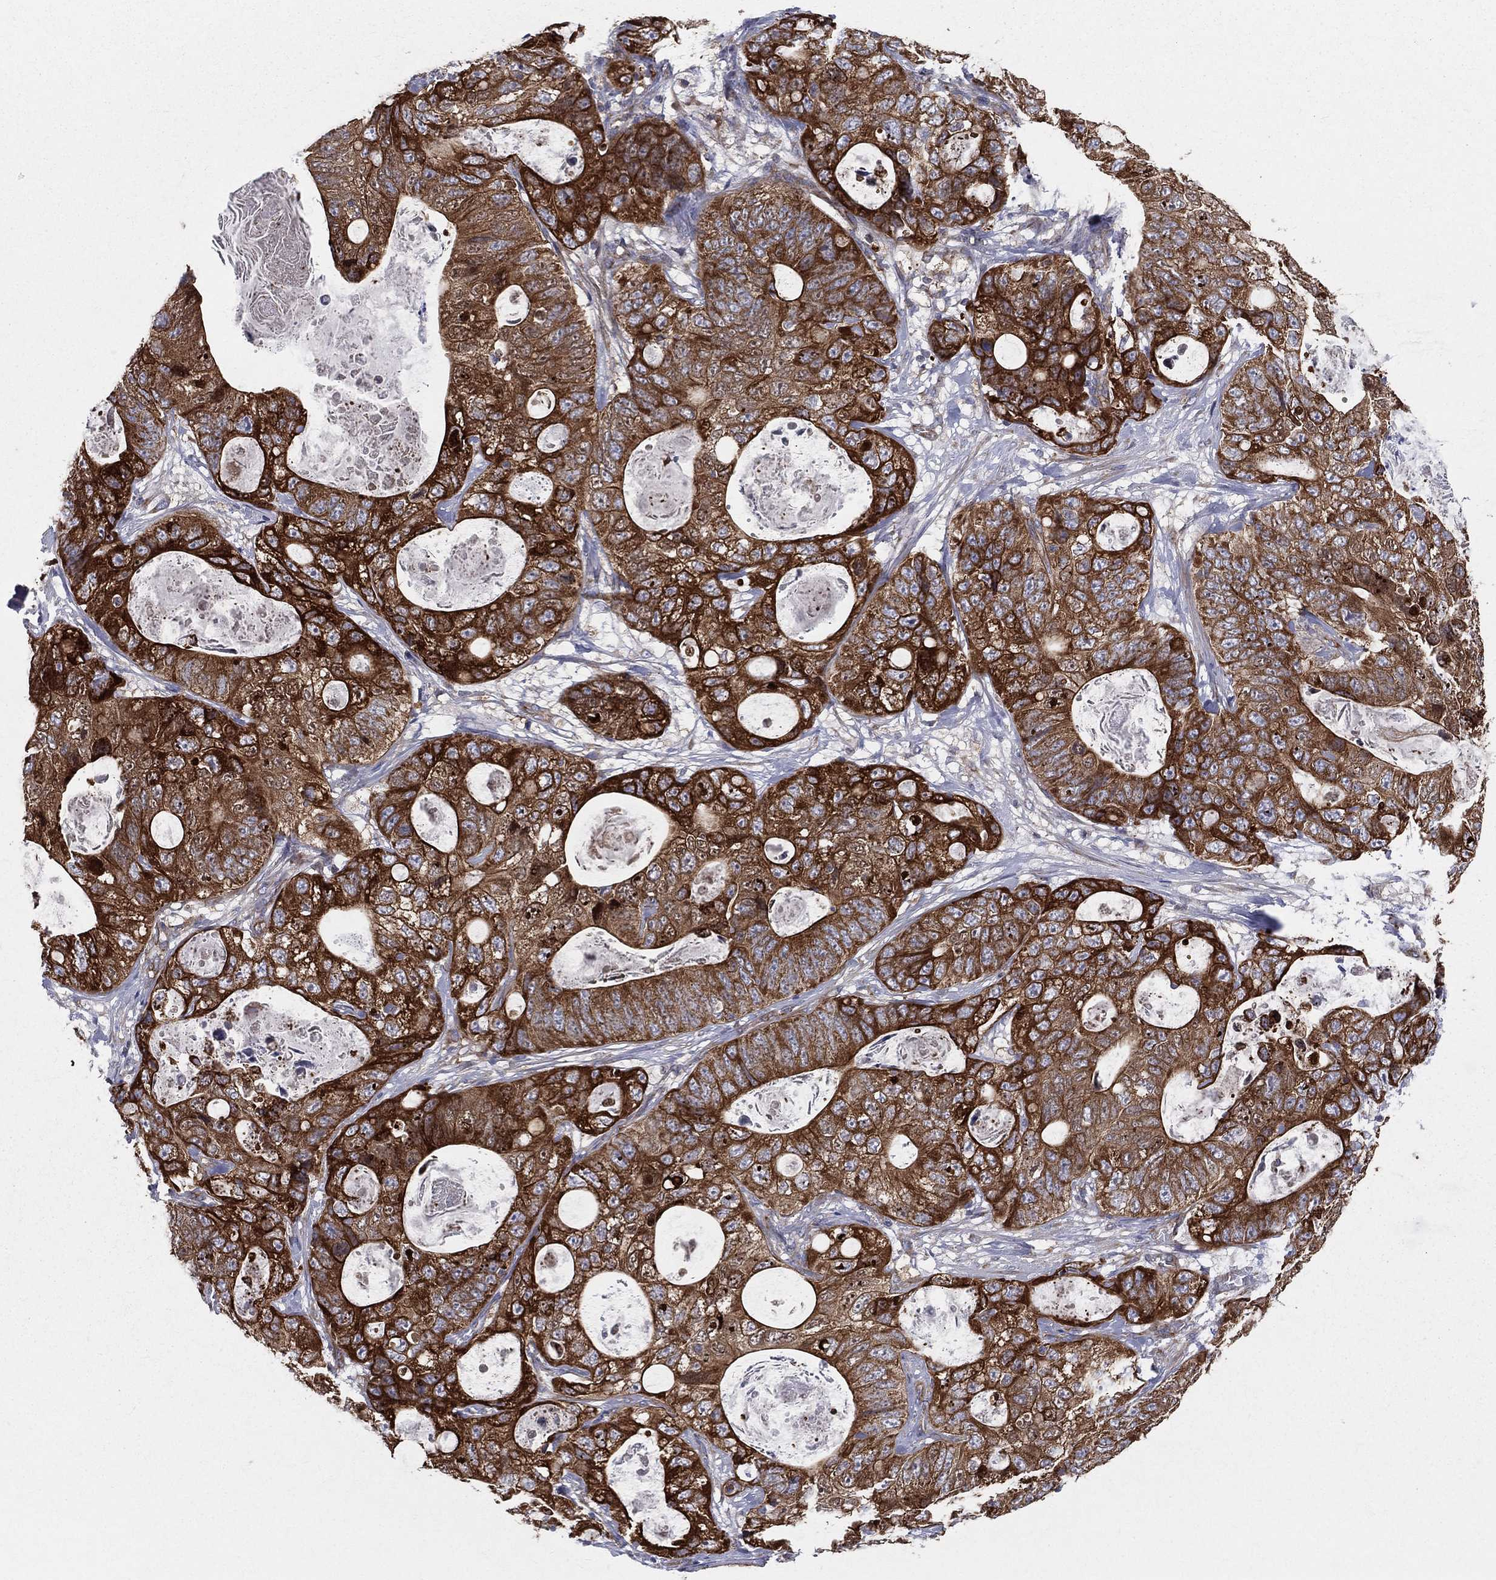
{"staining": {"intensity": "strong", "quantity": ">75%", "location": "cytoplasmic/membranous"}, "tissue": "stomach cancer", "cell_type": "Tumor cells", "image_type": "cancer", "snomed": [{"axis": "morphology", "description": "Normal tissue, NOS"}, {"axis": "morphology", "description": "Adenocarcinoma, NOS"}, {"axis": "topography", "description": "Stomach"}], "caption": "IHC of adenocarcinoma (stomach) demonstrates high levels of strong cytoplasmic/membranous expression in approximately >75% of tumor cells.", "gene": "MIX23", "patient": {"sex": "female", "age": 89}}